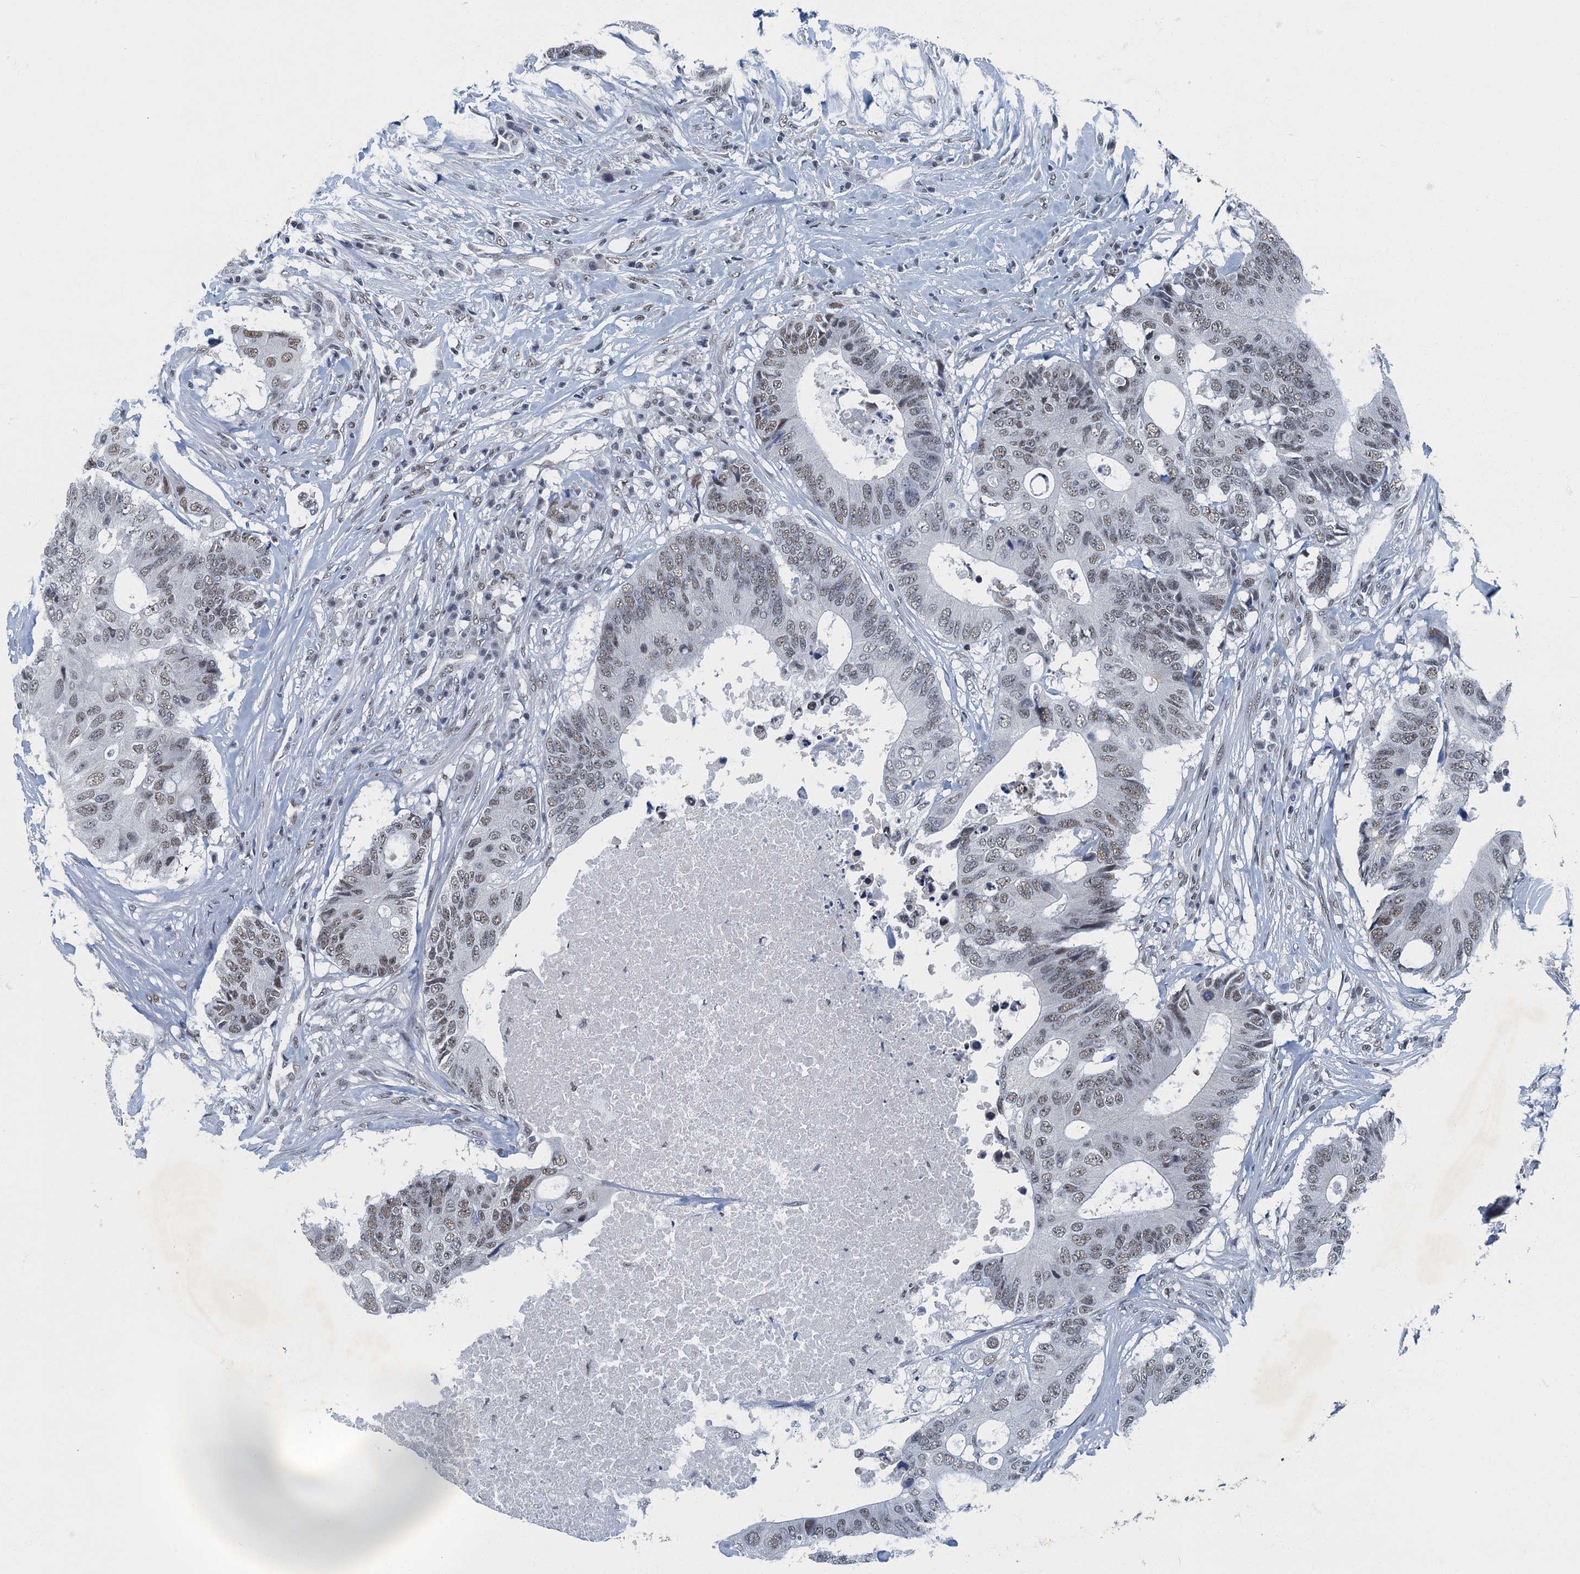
{"staining": {"intensity": "weak", "quantity": ">75%", "location": "nuclear"}, "tissue": "colorectal cancer", "cell_type": "Tumor cells", "image_type": "cancer", "snomed": [{"axis": "morphology", "description": "Adenocarcinoma, NOS"}, {"axis": "topography", "description": "Colon"}], "caption": "Protein analysis of colorectal adenocarcinoma tissue reveals weak nuclear staining in about >75% of tumor cells.", "gene": "GADL1", "patient": {"sex": "male", "age": 71}}